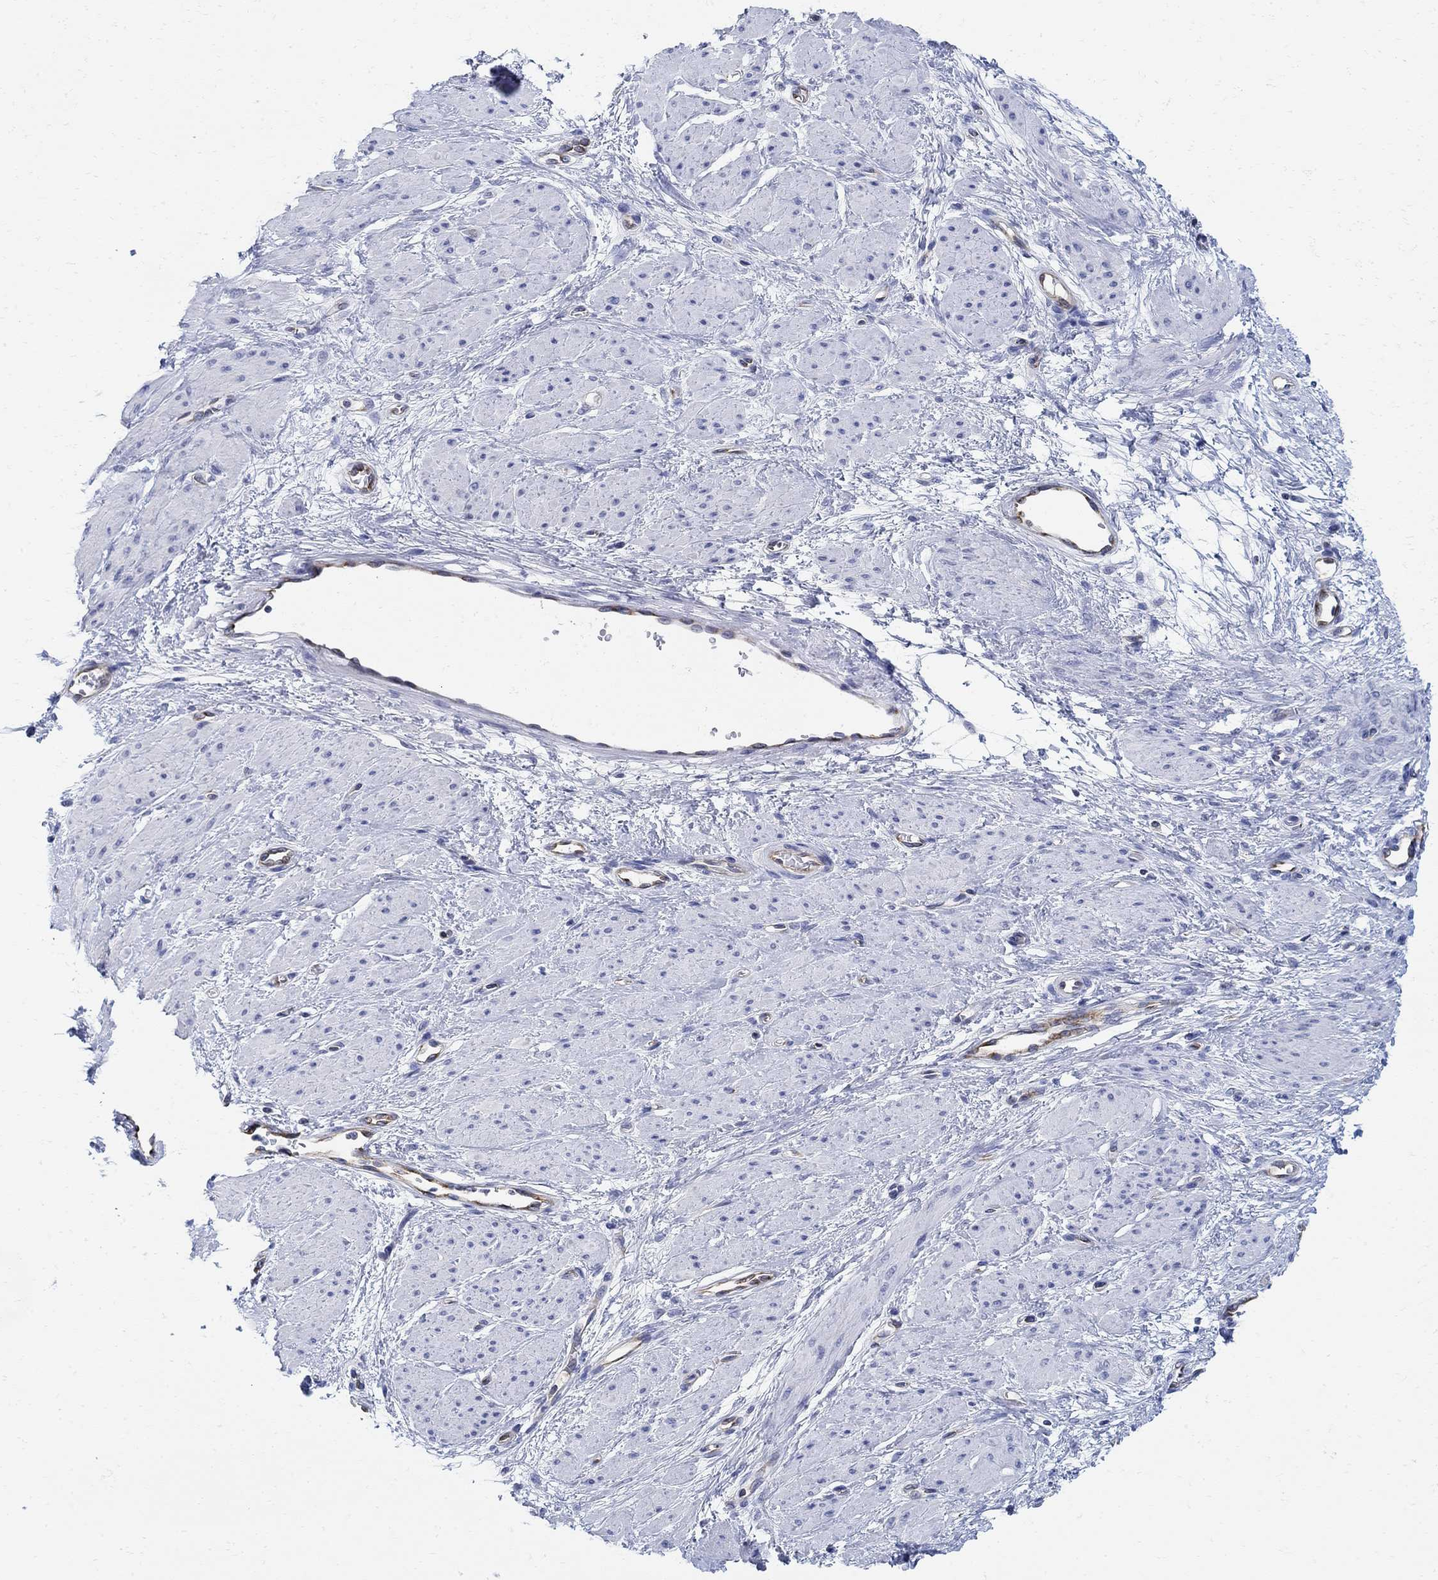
{"staining": {"intensity": "negative", "quantity": "none", "location": "none"}, "tissue": "smooth muscle", "cell_type": "Smooth muscle cells", "image_type": "normal", "snomed": [{"axis": "morphology", "description": "Normal tissue, NOS"}, {"axis": "topography", "description": "Smooth muscle"}, {"axis": "topography", "description": "Uterus"}], "caption": "Smooth muscle cells are negative for protein expression in benign human smooth muscle. (DAB immunohistochemistry (IHC), high magnification).", "gene": "PHF21B", "patient": {"sex": "female", "age": 39}}